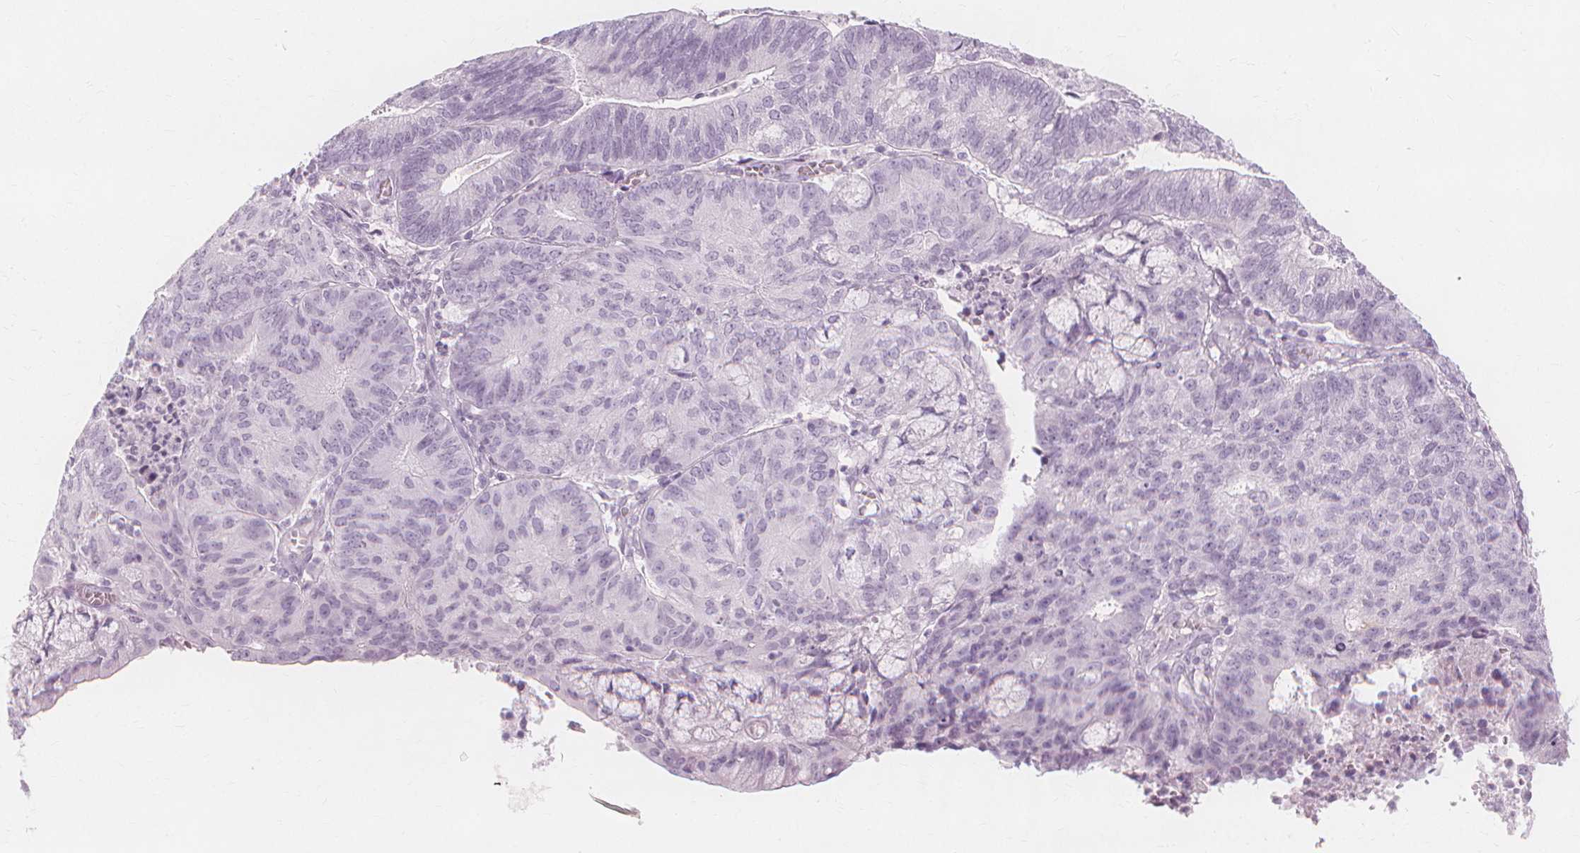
{"staining": {"intensity": "negative", "quantity": "none", "location": "none"}, "tissue": "endometrial cancer", "cell_type": "Tumor cells", "image_type": "cancer", "snomed": [{"axis": "morphology", "description": "Adenocarcinoma, NOS"}, {"axis": "topography", "description": "Endometrium"}], "caption": "The immunohistochemistry photomicrograph has no significant positivity in tumor cells of endometrial cancer (adenocarcinoma) tissue.", "gene": "TFF1", "patient": {"sex": "female", "age": 82}}